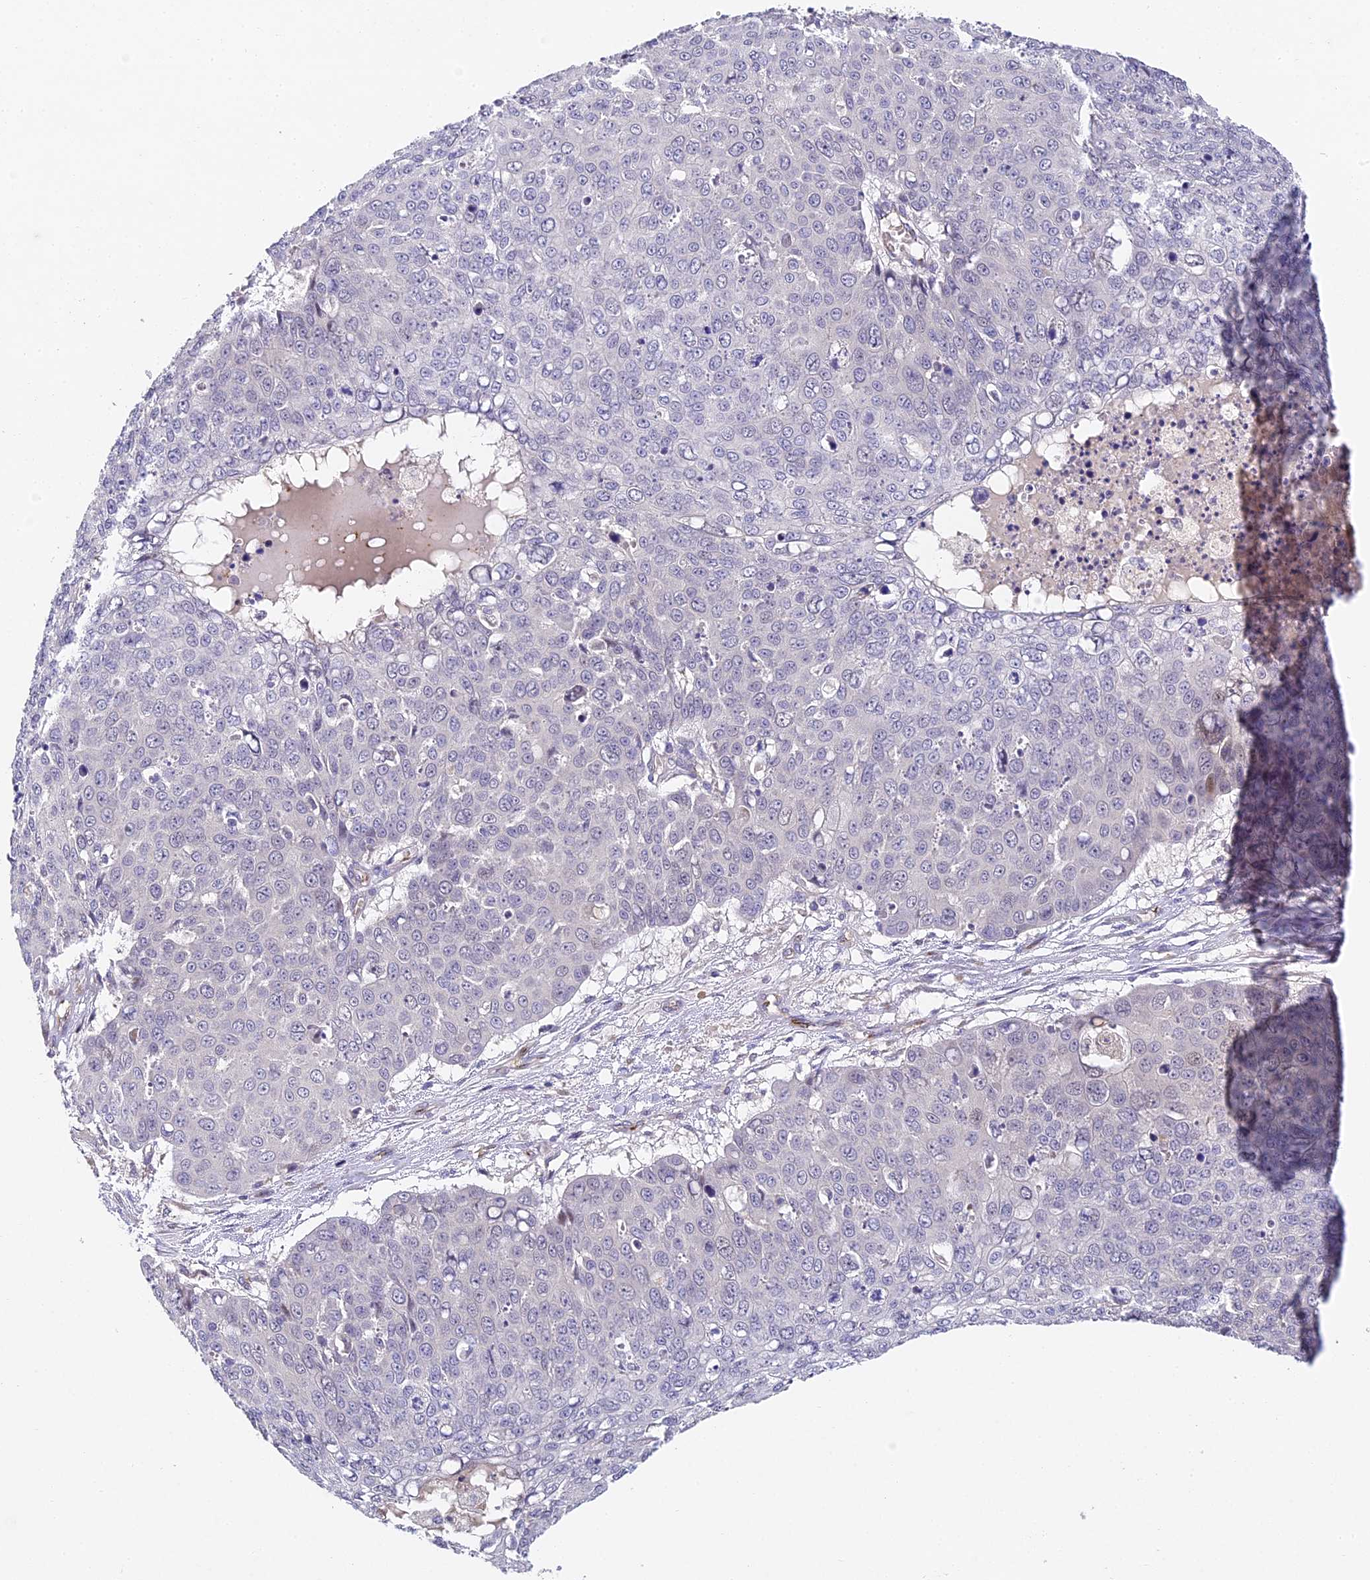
{"staining": {"intensity": "negative", "quantity": "none", "location": "none"}, "tissue": "skin cancer", "cell_type": "Tumor cells", "image_type": "cancer", "snomed": [{"axis": "morphology", "description": "Squamous cell carcinoma, NOS"}, {"axis": "topography", "description": "Skin"}], "caption": "A micrograph of squamous cell carcinoma (skin) stained for a protein reveals no brown staining in tumor cells.", "gene": "DNAAF10", "patient": {"sex": "male", "age": 71}}